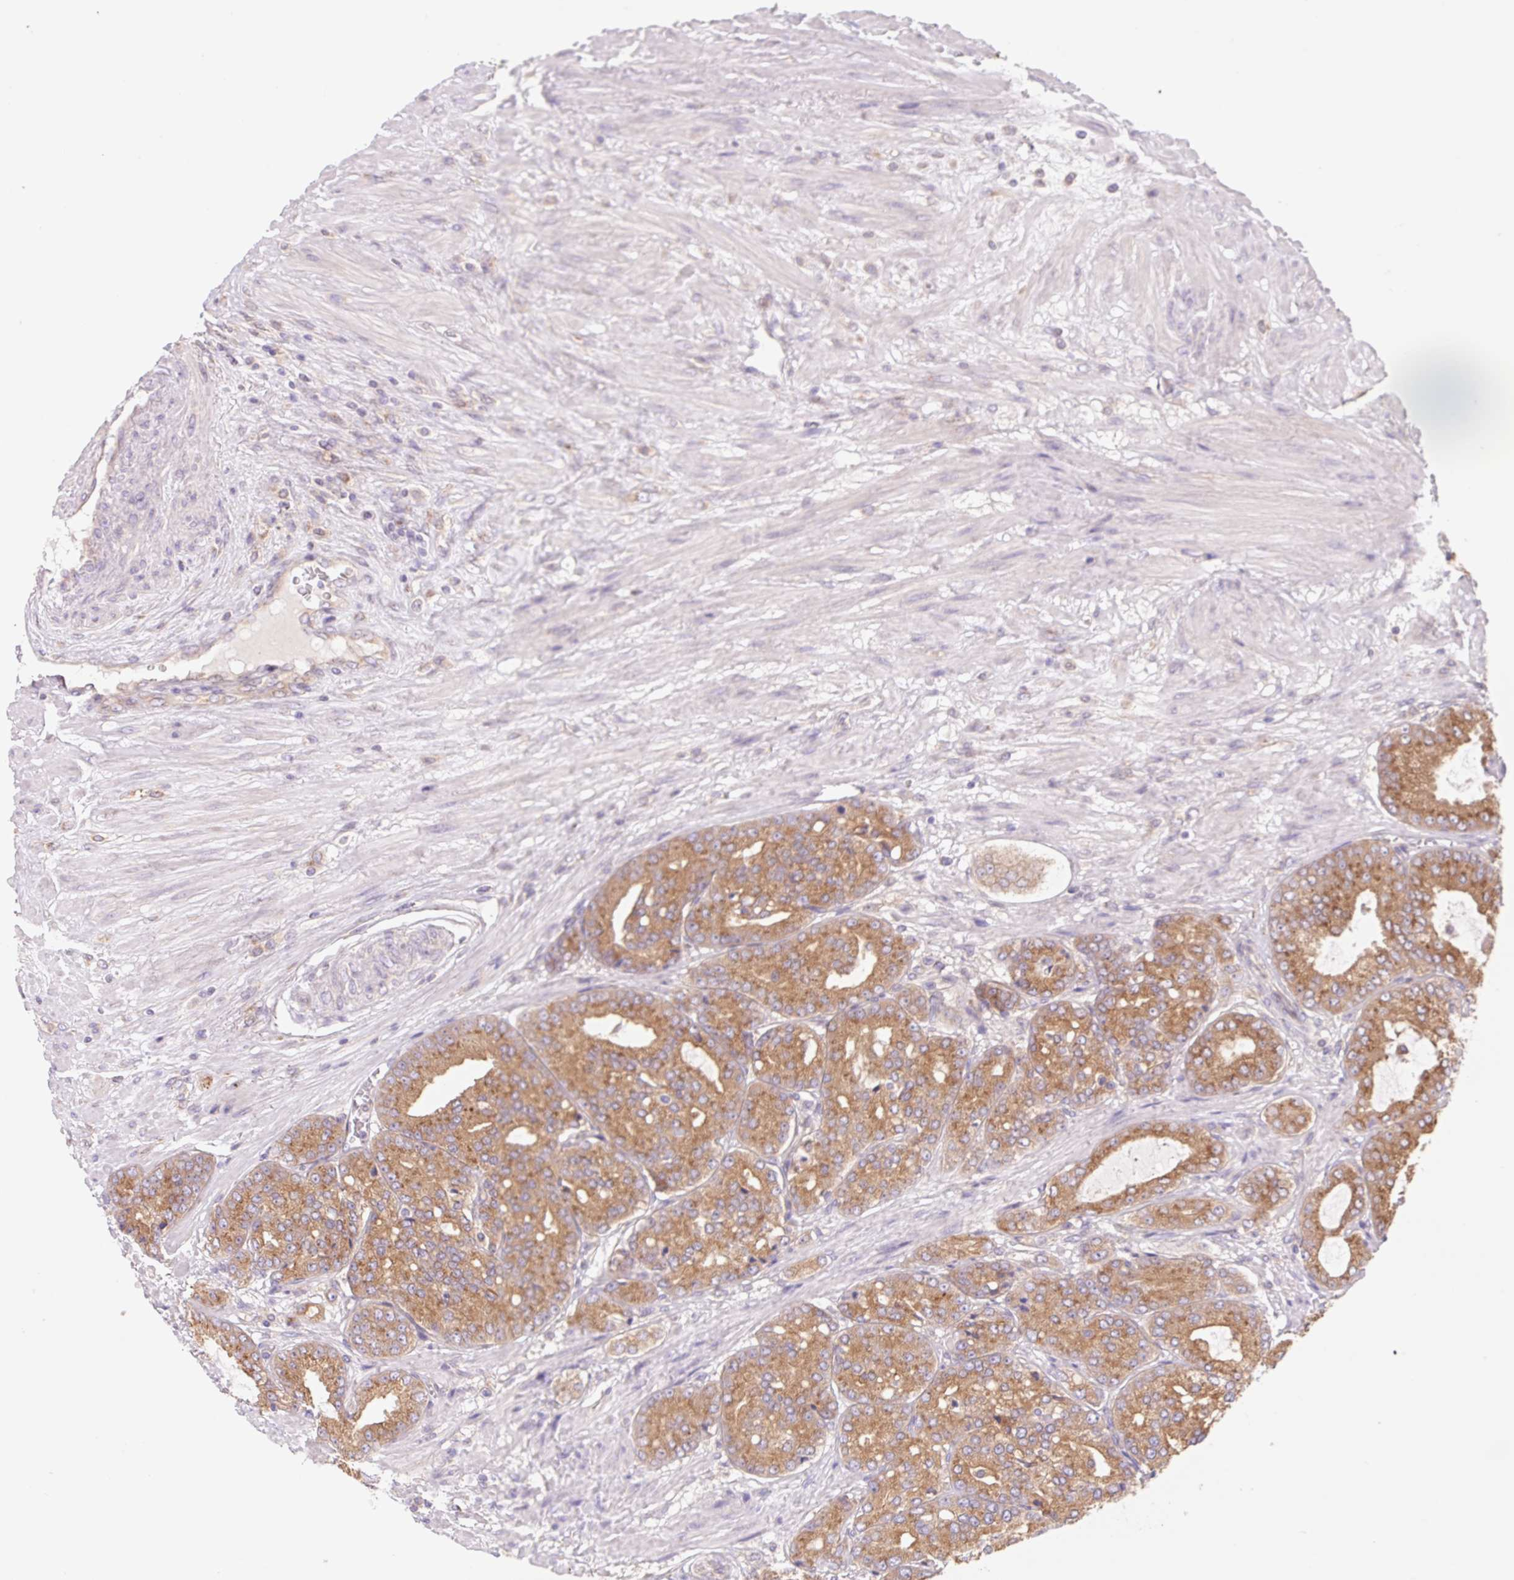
{"staining": {"intensity": "moderate", "quantity": ">75%", "location": "cytoplasmic/membranous"}, "tissue": "prostate cancer", "cell_type": "Tumor cells", "image_type": "cancer", "snomed": [{"axis": "morphology", "description": "Adenocarcinoma, High grade"}, {"axis": "topography", "description": "Prostate"}], "caption": "Prostate adenocarcinoma (high-grade) stained with a brown dye reveals moderate cytoplasmic/membranous positive expression in about >75% of tumor cells.", "gene": "RAB1A", "patient": {"sex": "male", "age": 71}}